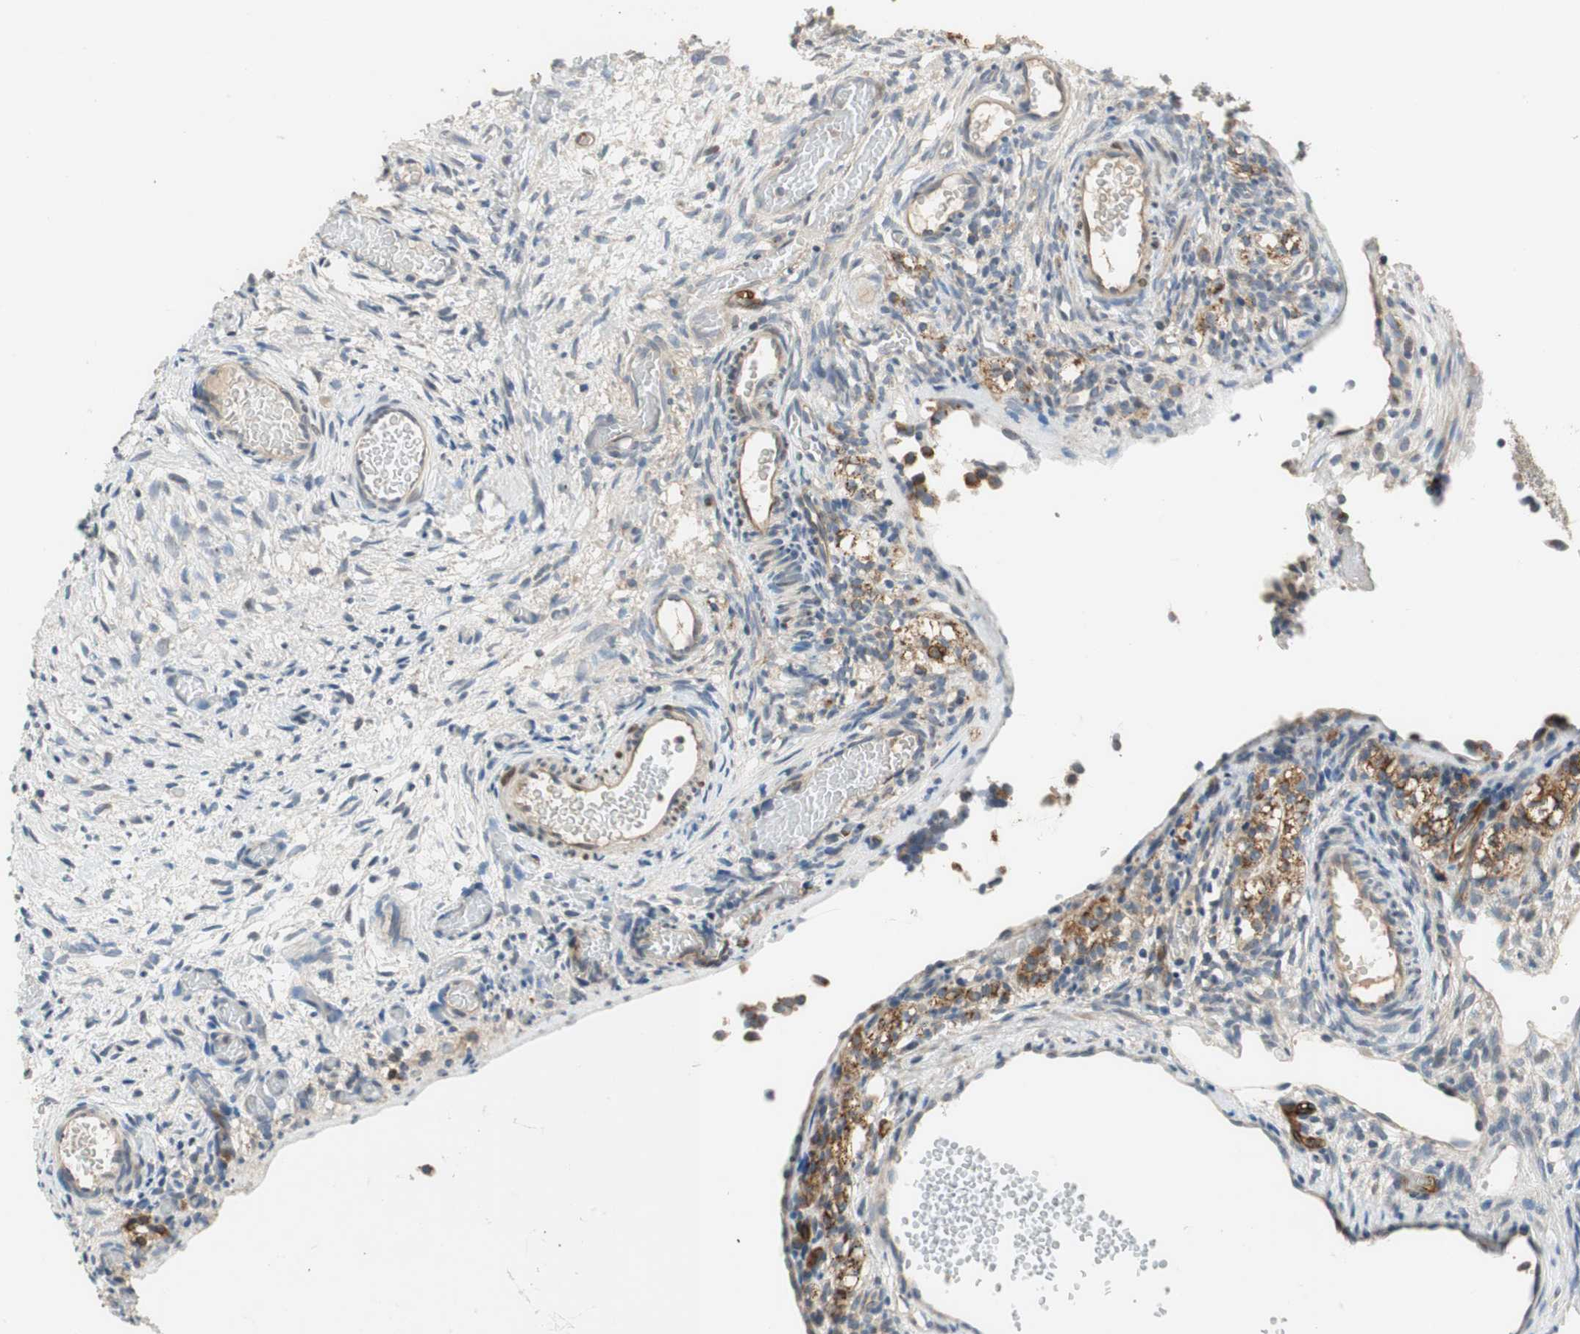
{"staining": {"intensity": "negative", "quantity": "none", "location": "none"}, "tissue": "ovary", "cell_type": "Follicle cells", "image_type": "normal", "snomed": [{"axis": "morphology", "description": "Normal tissue, NOS"}, {"axis": "topography", "description": "Ovary"}], "caption": "The histopathology image displays no significant expression in follicle cells of ovary.", "gene": "ALPL", "patient": {"sex": "female", "age": 35}}